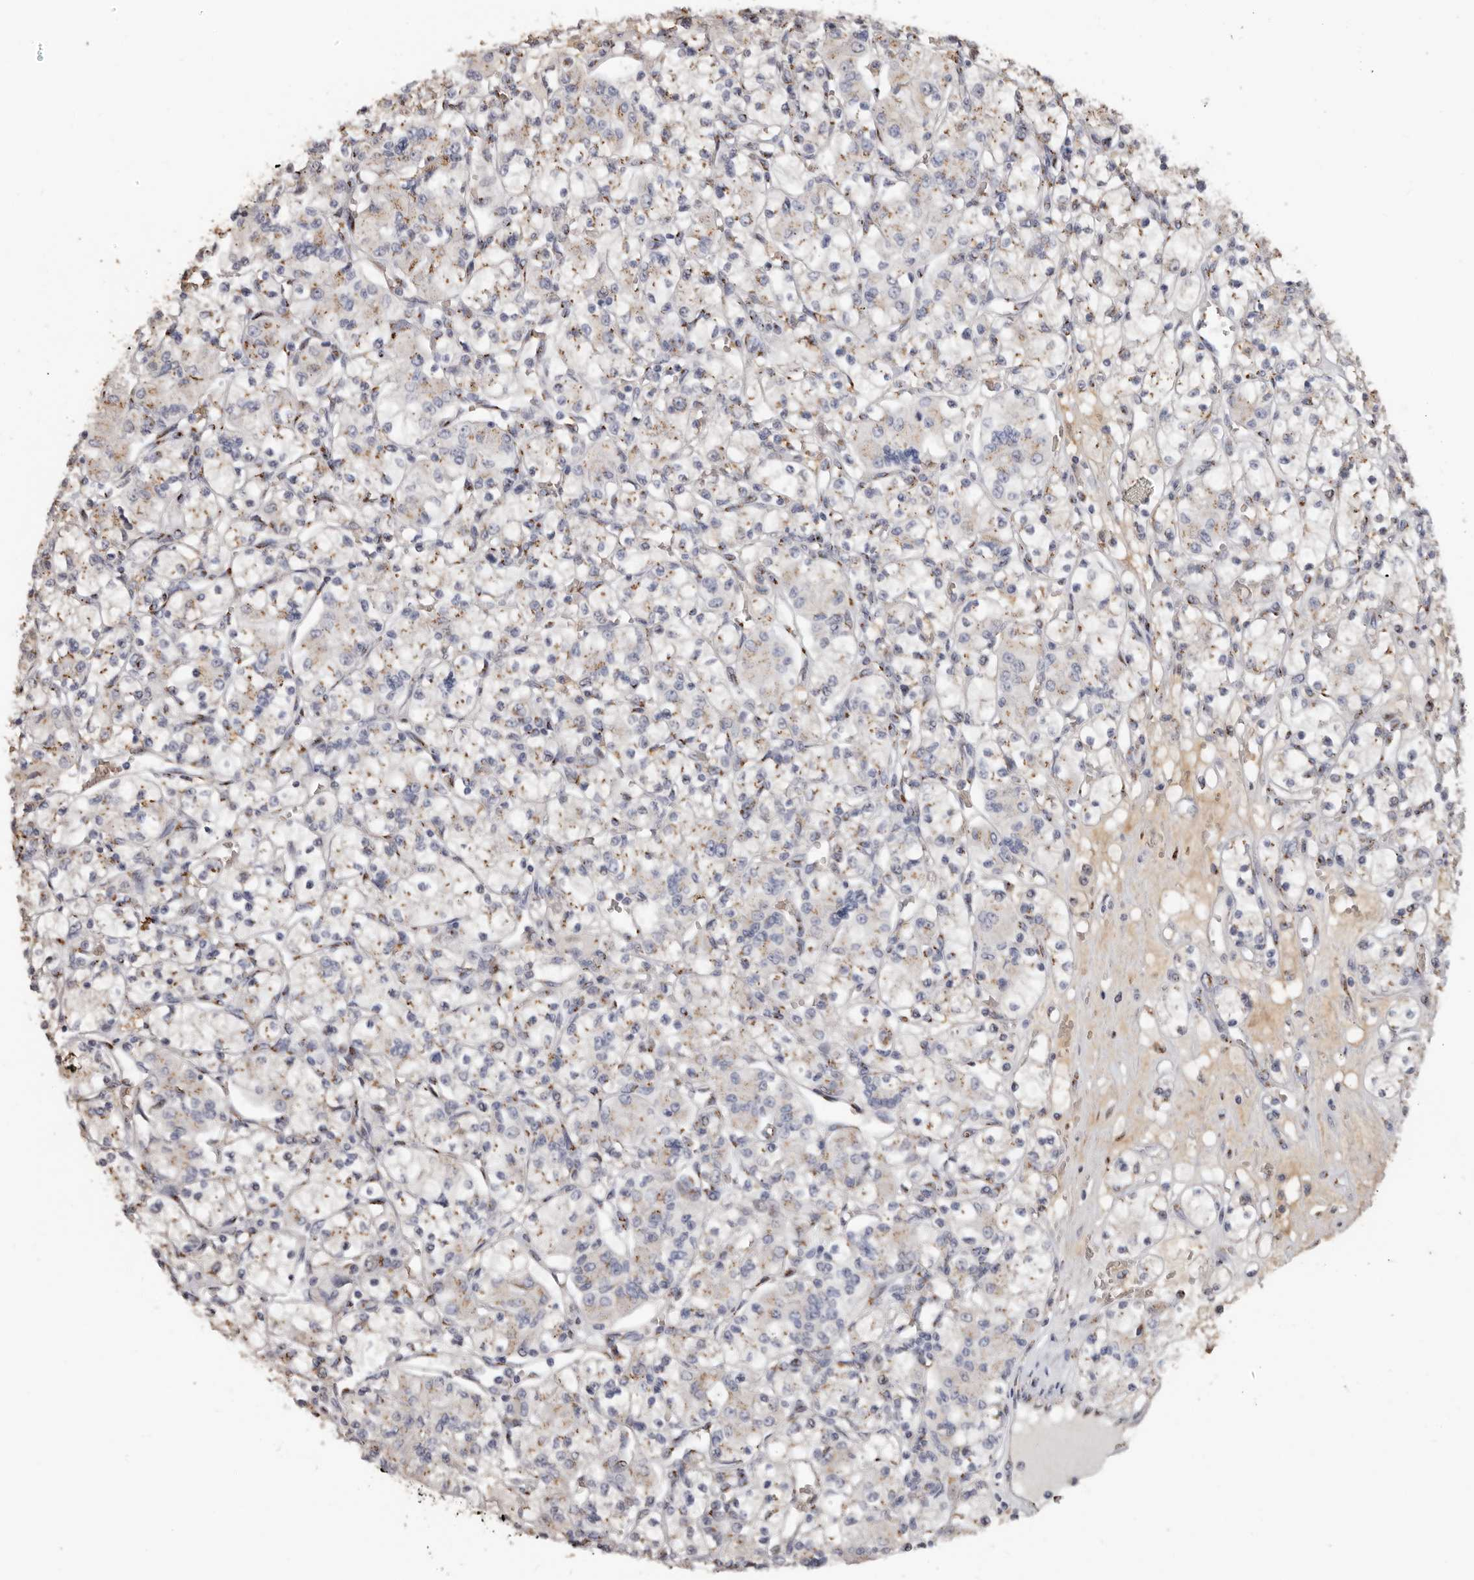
{"staining": {"intensity": "weak", "quantity": "25%-75%", "location": "cytoplasmic/membranous"}, "tissue": "renal cancer", "cell_type": "Tumor cells", "image_type": "cancer", "snomed": [{"axis": "morphology", "description": "Adenocarcinoma, NOS"}, {"axis": "topography", "description": "Kidney"}], "caption": "DAB (3,3'-diaminobenzidine) immunohistochemical staining of human renal adenocarcinoma reveals weak cytoplasmic/membranous protein staining in approximately 25%-75% of tumor cells. The staining is performed using DAB (3,3'-diaminobenzidine) brown chromogen to label protein expression. The nuclei are counter-stained blue using hematoxylin.", "gene": "ENTREP1", "patient": {"sex": "female", "age": 59}}